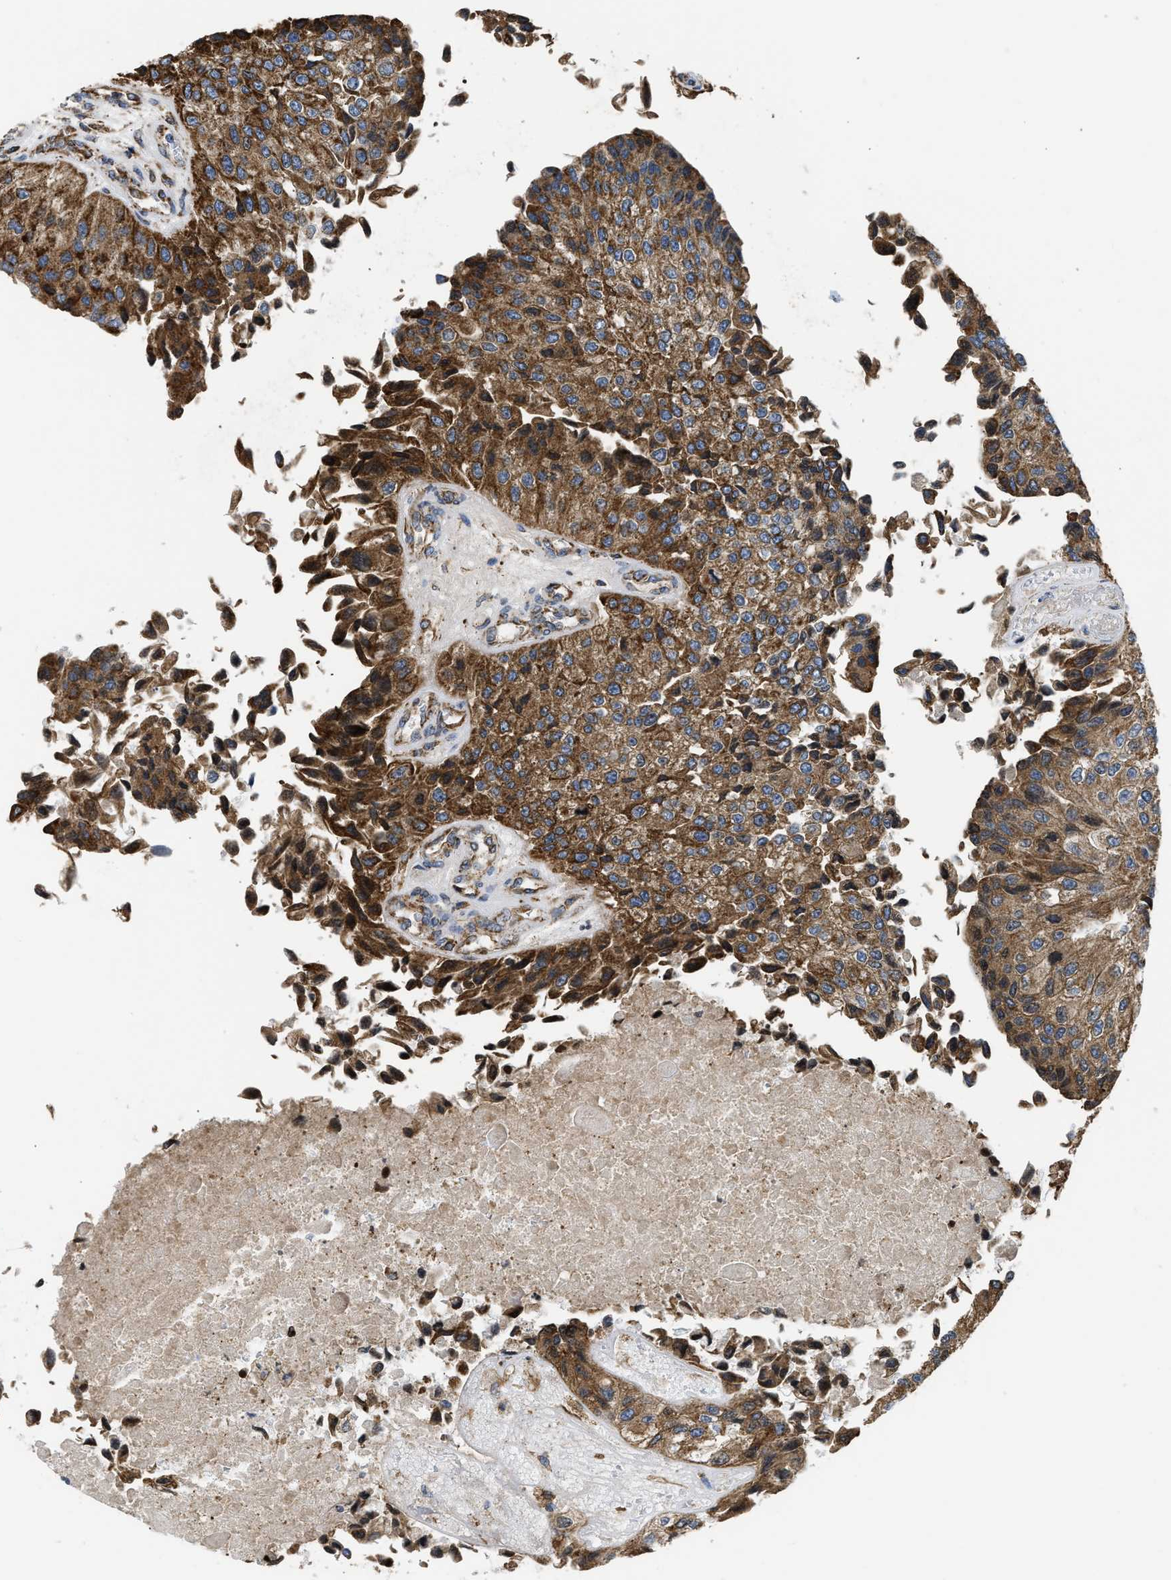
{"staining": {"intensity": "moderate", "quantity": ">75%", "location": "cytoplasmic/membranous"}, "tissue": "urothelial cancer", "cell_type": "Tumor cells", "image_type": "cancer", "snomed": [{"axis": "morphology", "description": "Urothelial carcinoma, High grade"}, {"axis": "topography", "description": "Kidney"}, {"axis": "topography", "description": "Urinary bladder"}], "caption": "Protein staining shows moderate cytoplasmic/membranous staining in about >75% of tumor cells in urothelial cancer.", "gene": "CYCS", "patient": {"sex": "male", "age": 77}}